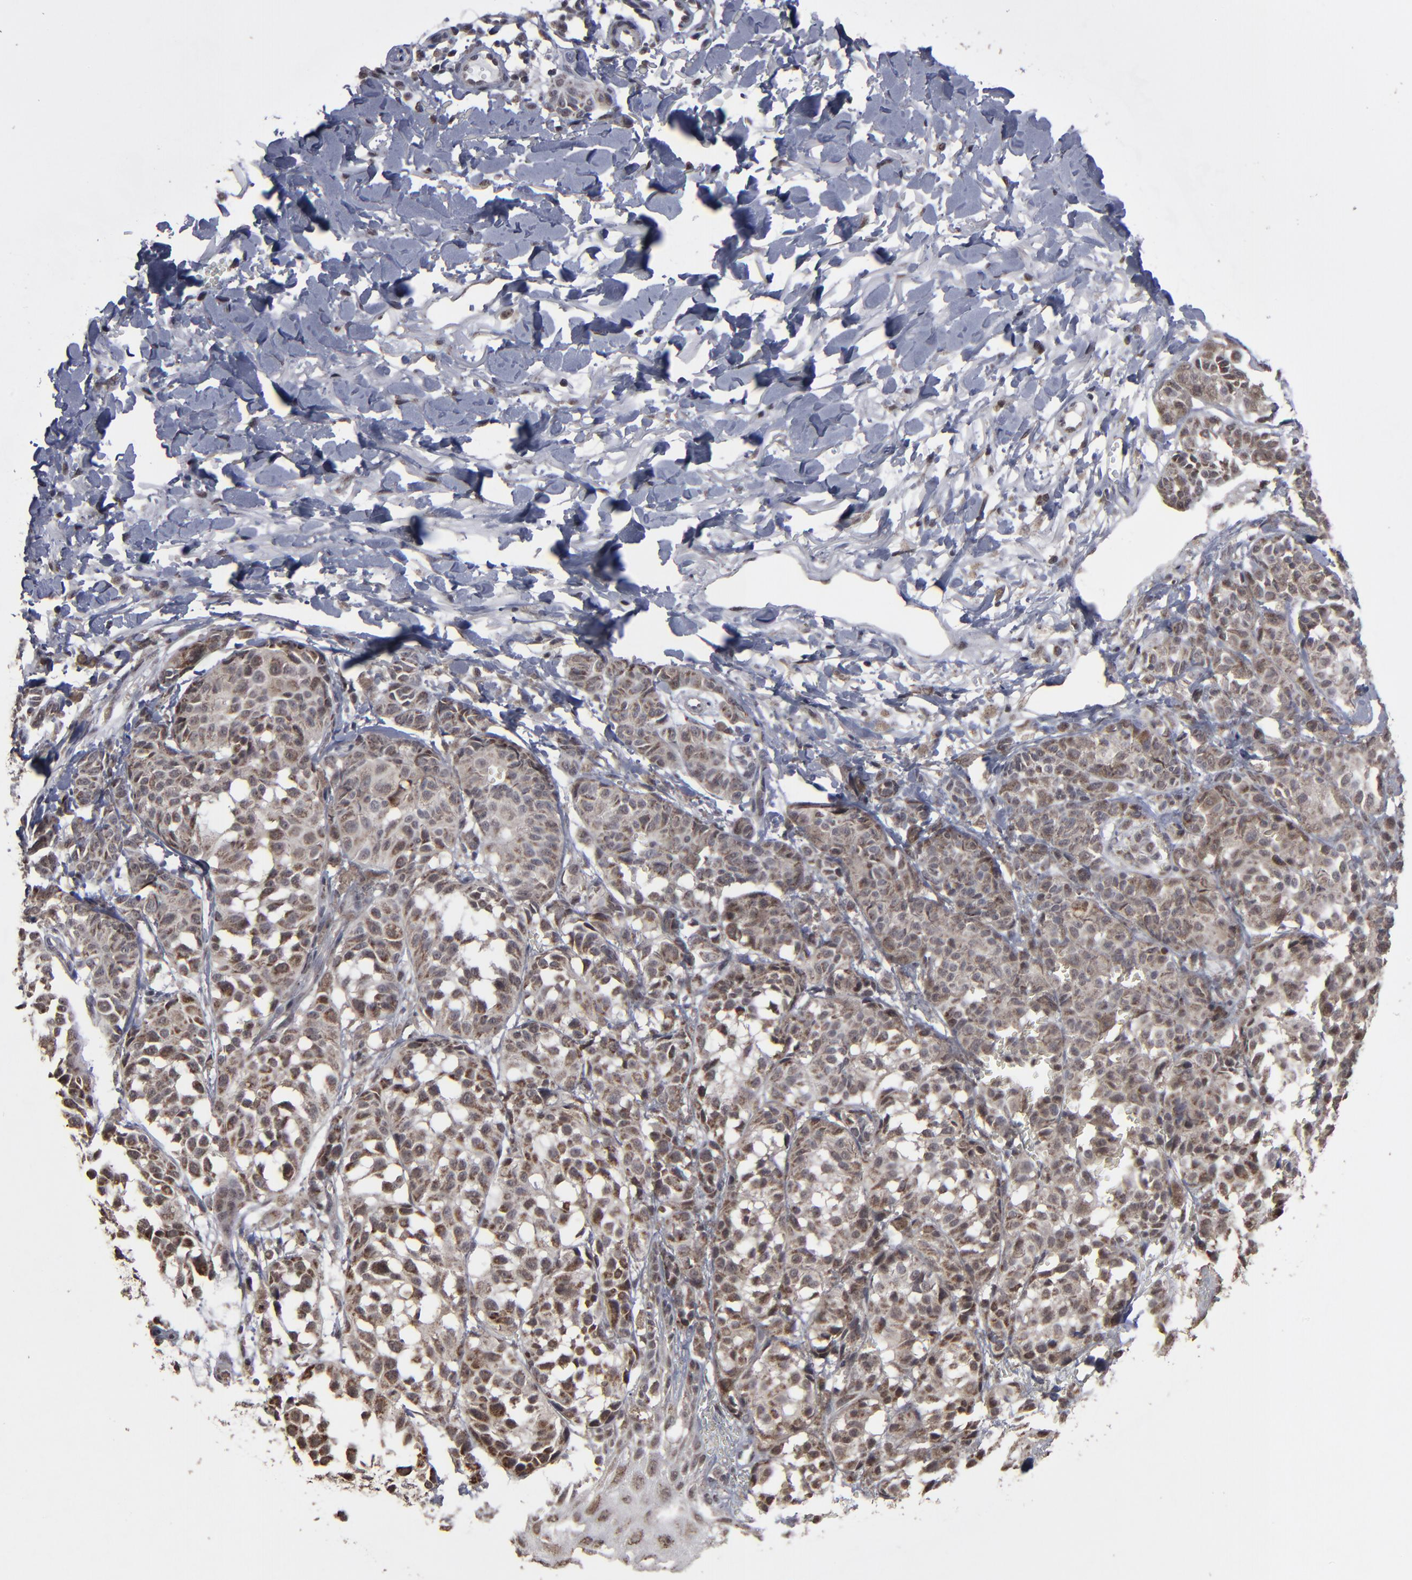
{"staining": {"intensity": "moderate", "quantity": ">75%", "location": "cytoplasmic/membranous"}, "tissue": "melanoma", "cell_type": "Tumor cells", "image_type": "cancer", "snomed": [{"axis": "morphology", "description": "Malignant melanoma, NOS"}, {"axis": "topography", "description": "Skin"}], "caption": "Malignant melanoma stained with a brown dye displays moderate cytoplasmic/membranous positive positivity in about >75% of tumor cells.", "gene": "BNIP3", "patient": {"sex": "male", "age": 76}}